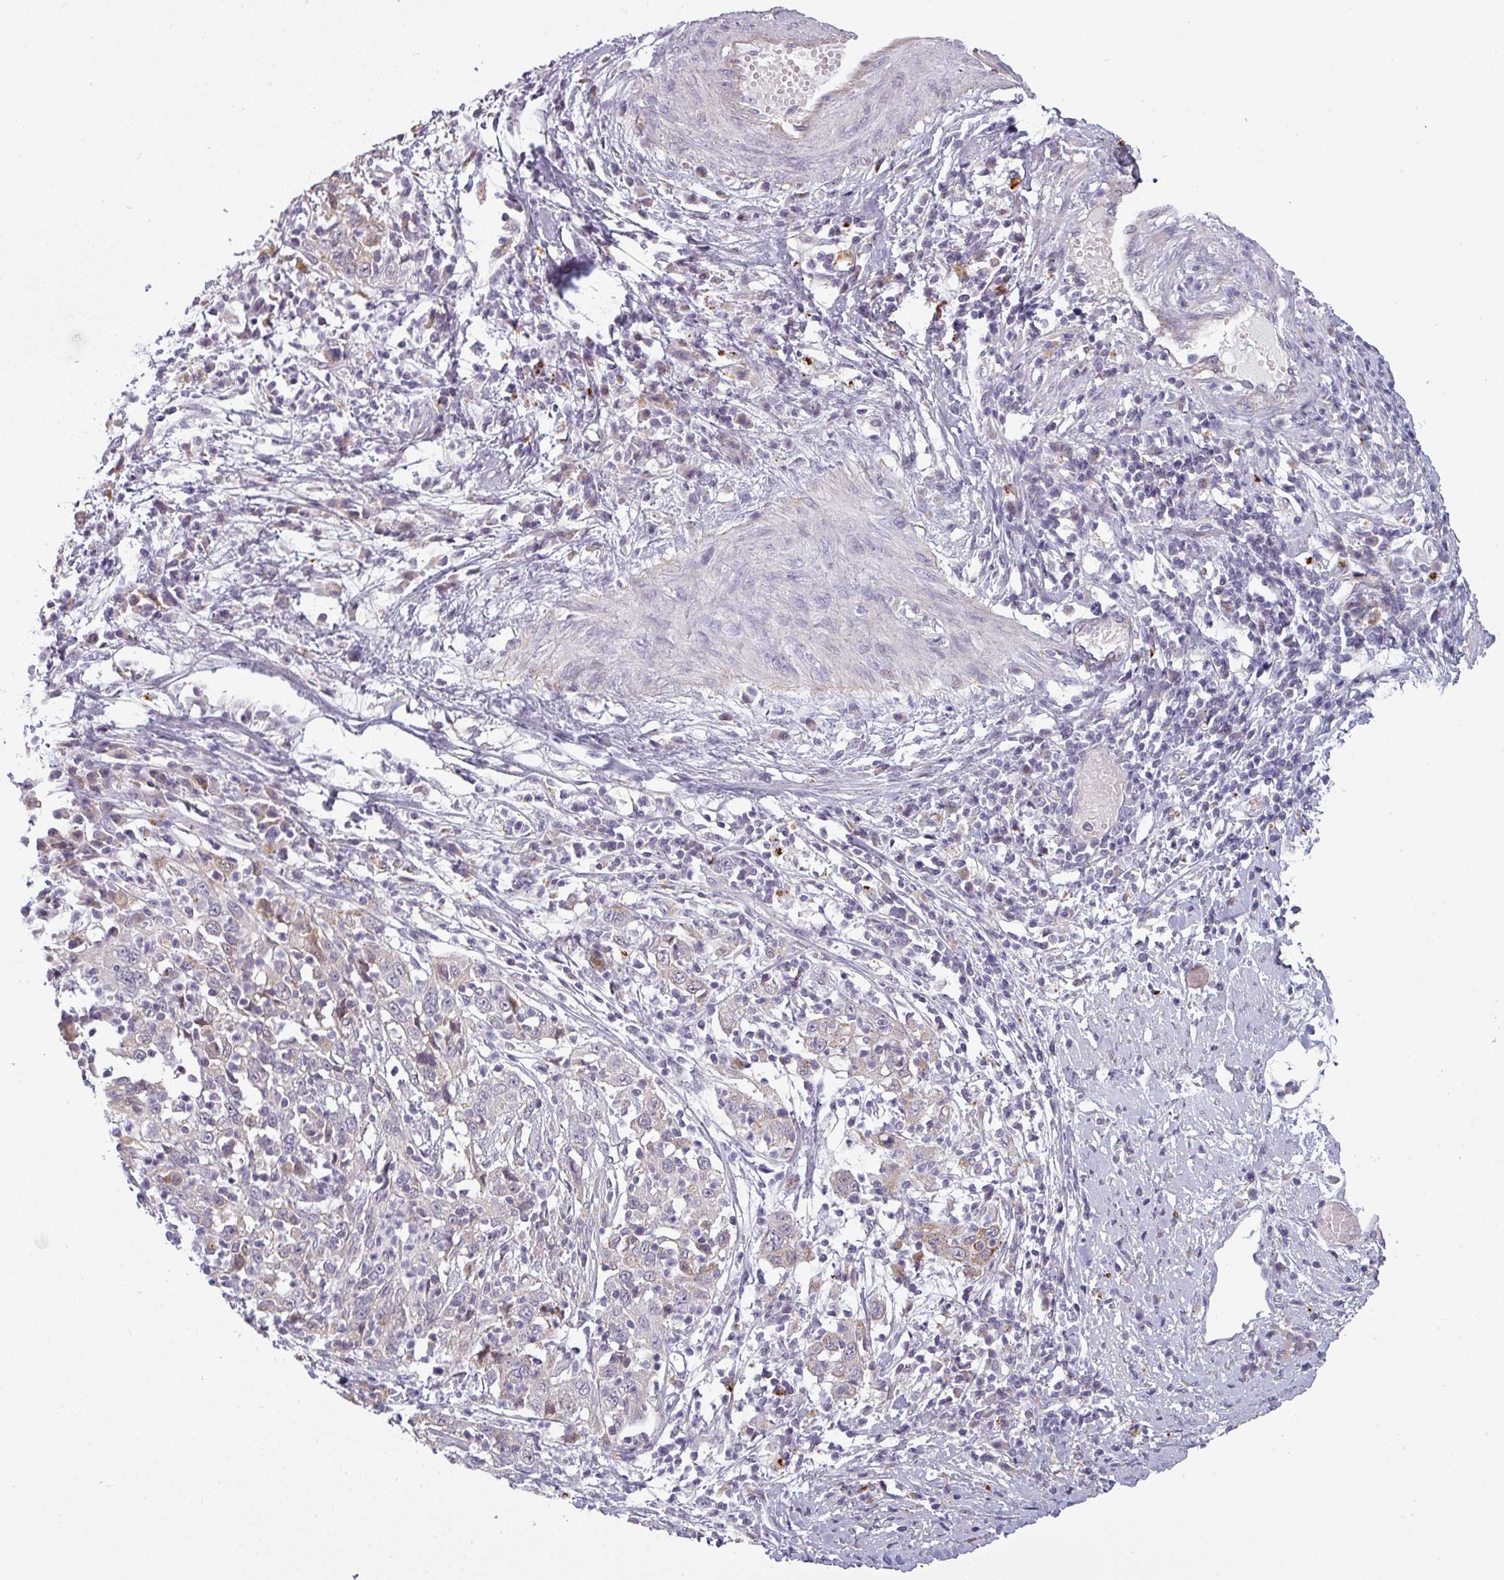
{"staining": {"intensity": "negative", "quantity": "none", "location": "none"}, "tissue": "cervical cancer", "cell_type": "Tumor cells", "image_type": "cancer", "snomed": [{"axis": "morphology", "description": "Squamous cell carcinoma, NOS"}, {"axis": "topography", "description": "Cervix"}], "caption": "DAB (3,3'-diaminobenzidine) immunohistochemical staining of cervical cancer (squamous cell carcinoma) reveals no significant staining in tumor cells. Brightfield microscopy of immunohistochemistry (IHC) stained with DAB (3,3'-diaminobenzidine) (brown) and hematoxylin (blue), captured at high magnification.", "gene": "C2orf16", "patient": {"sex": "female", "age": 46}}